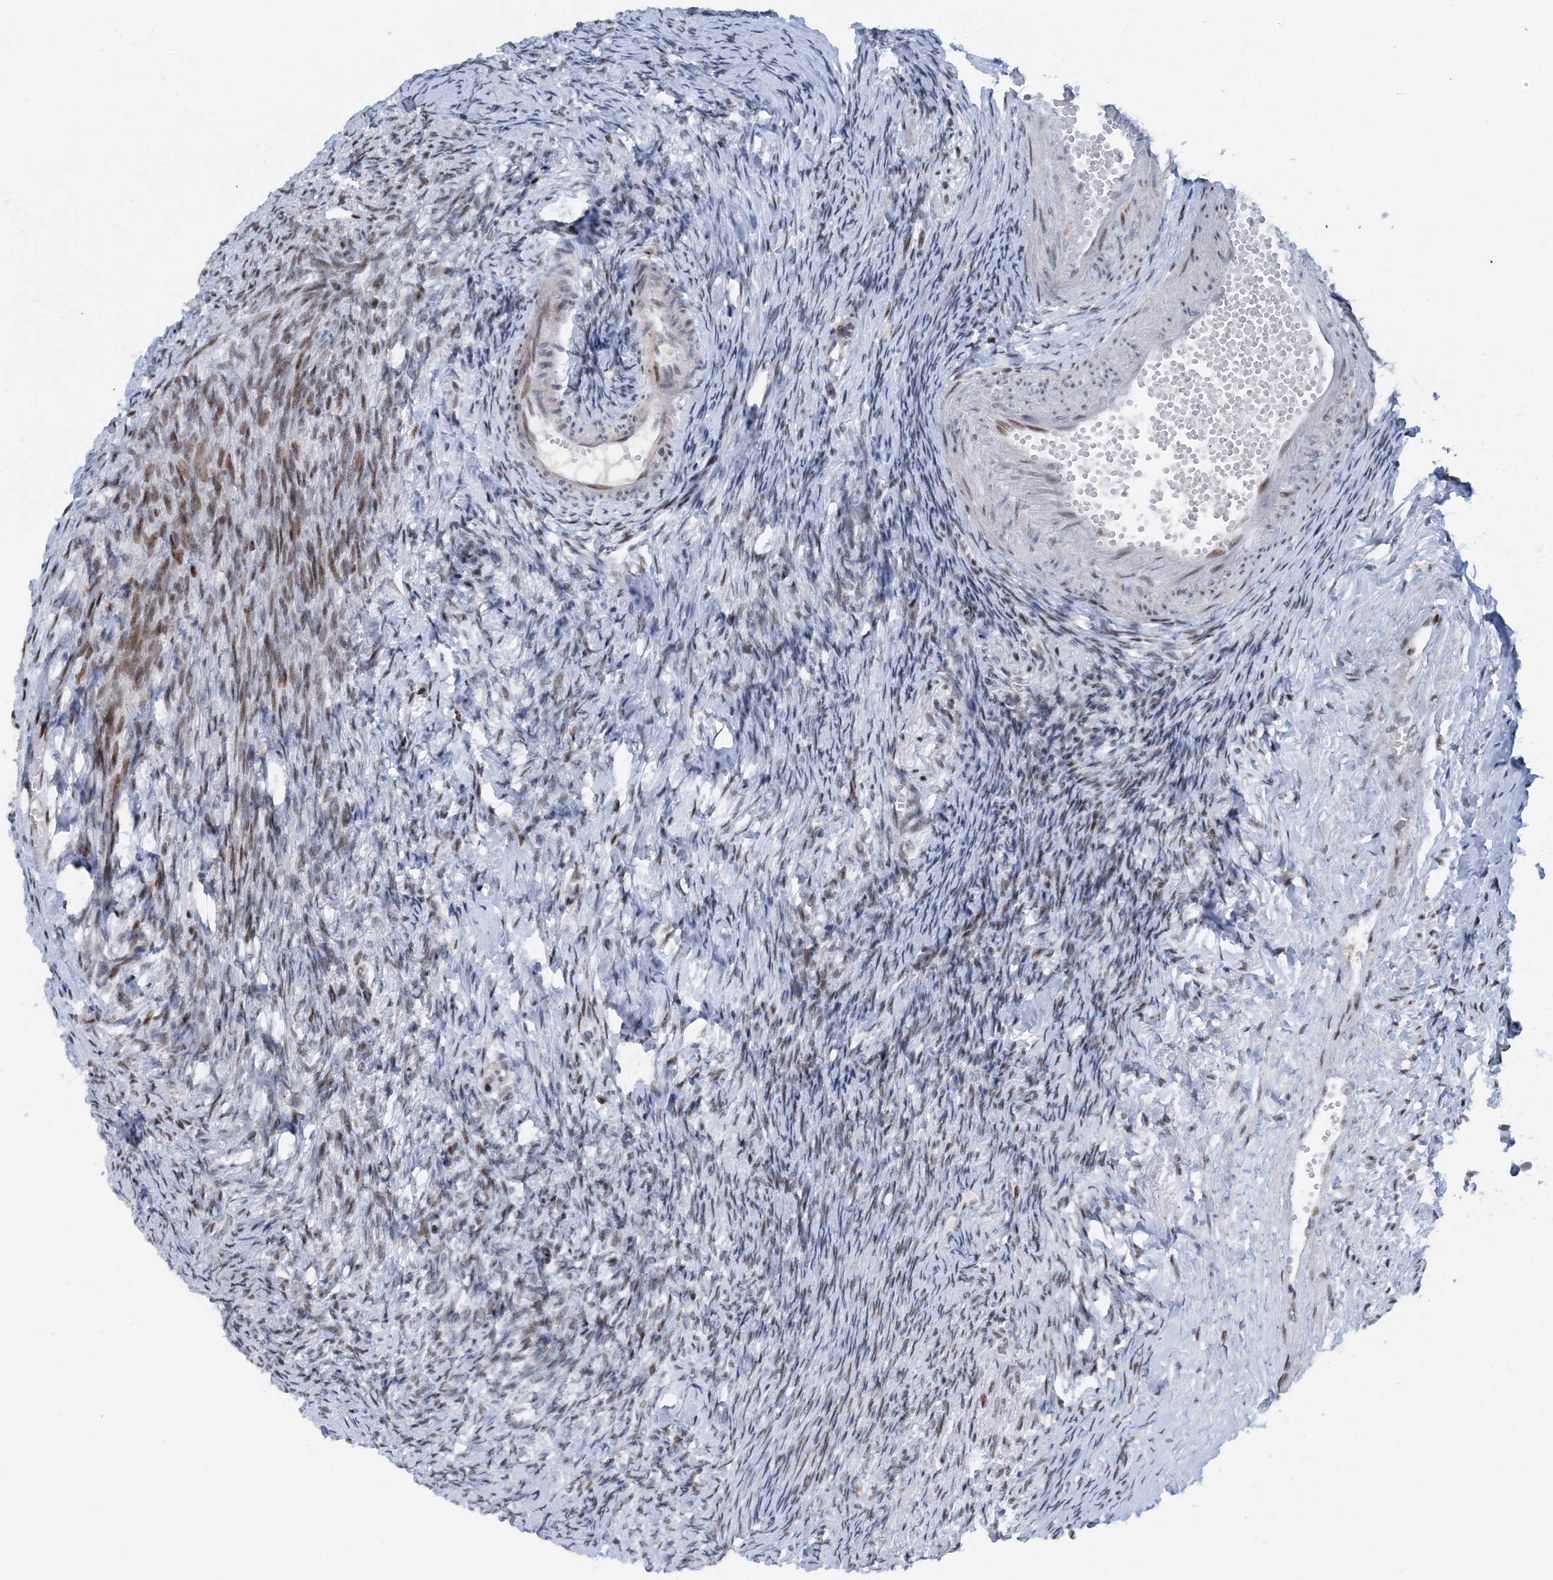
{"staining": {"intensity": "moderate", "quantity": "<25%", "location": "nuclear"}, "tissue": "ovary", "cell_type": "Ovarian stroma cells", "image_type": "normal", "snomed": [{"axis": "morphology", "description": "Normal tissue, NOS"}, {"axis": "morphology", "description": "Cyst, NOS"}, {"axis": "topography", "description": "Ovary"}], "caption": "Immunohistochemical staining of unremarkable ovary exhibits low levels of moderate nuclear staining in about <25% of ovarian stroma cells. The protein is shown in brown color, while the nuclei are stained blue.", "gene": "HEMK1", "patient": {"sex": "female", "age": 33}}